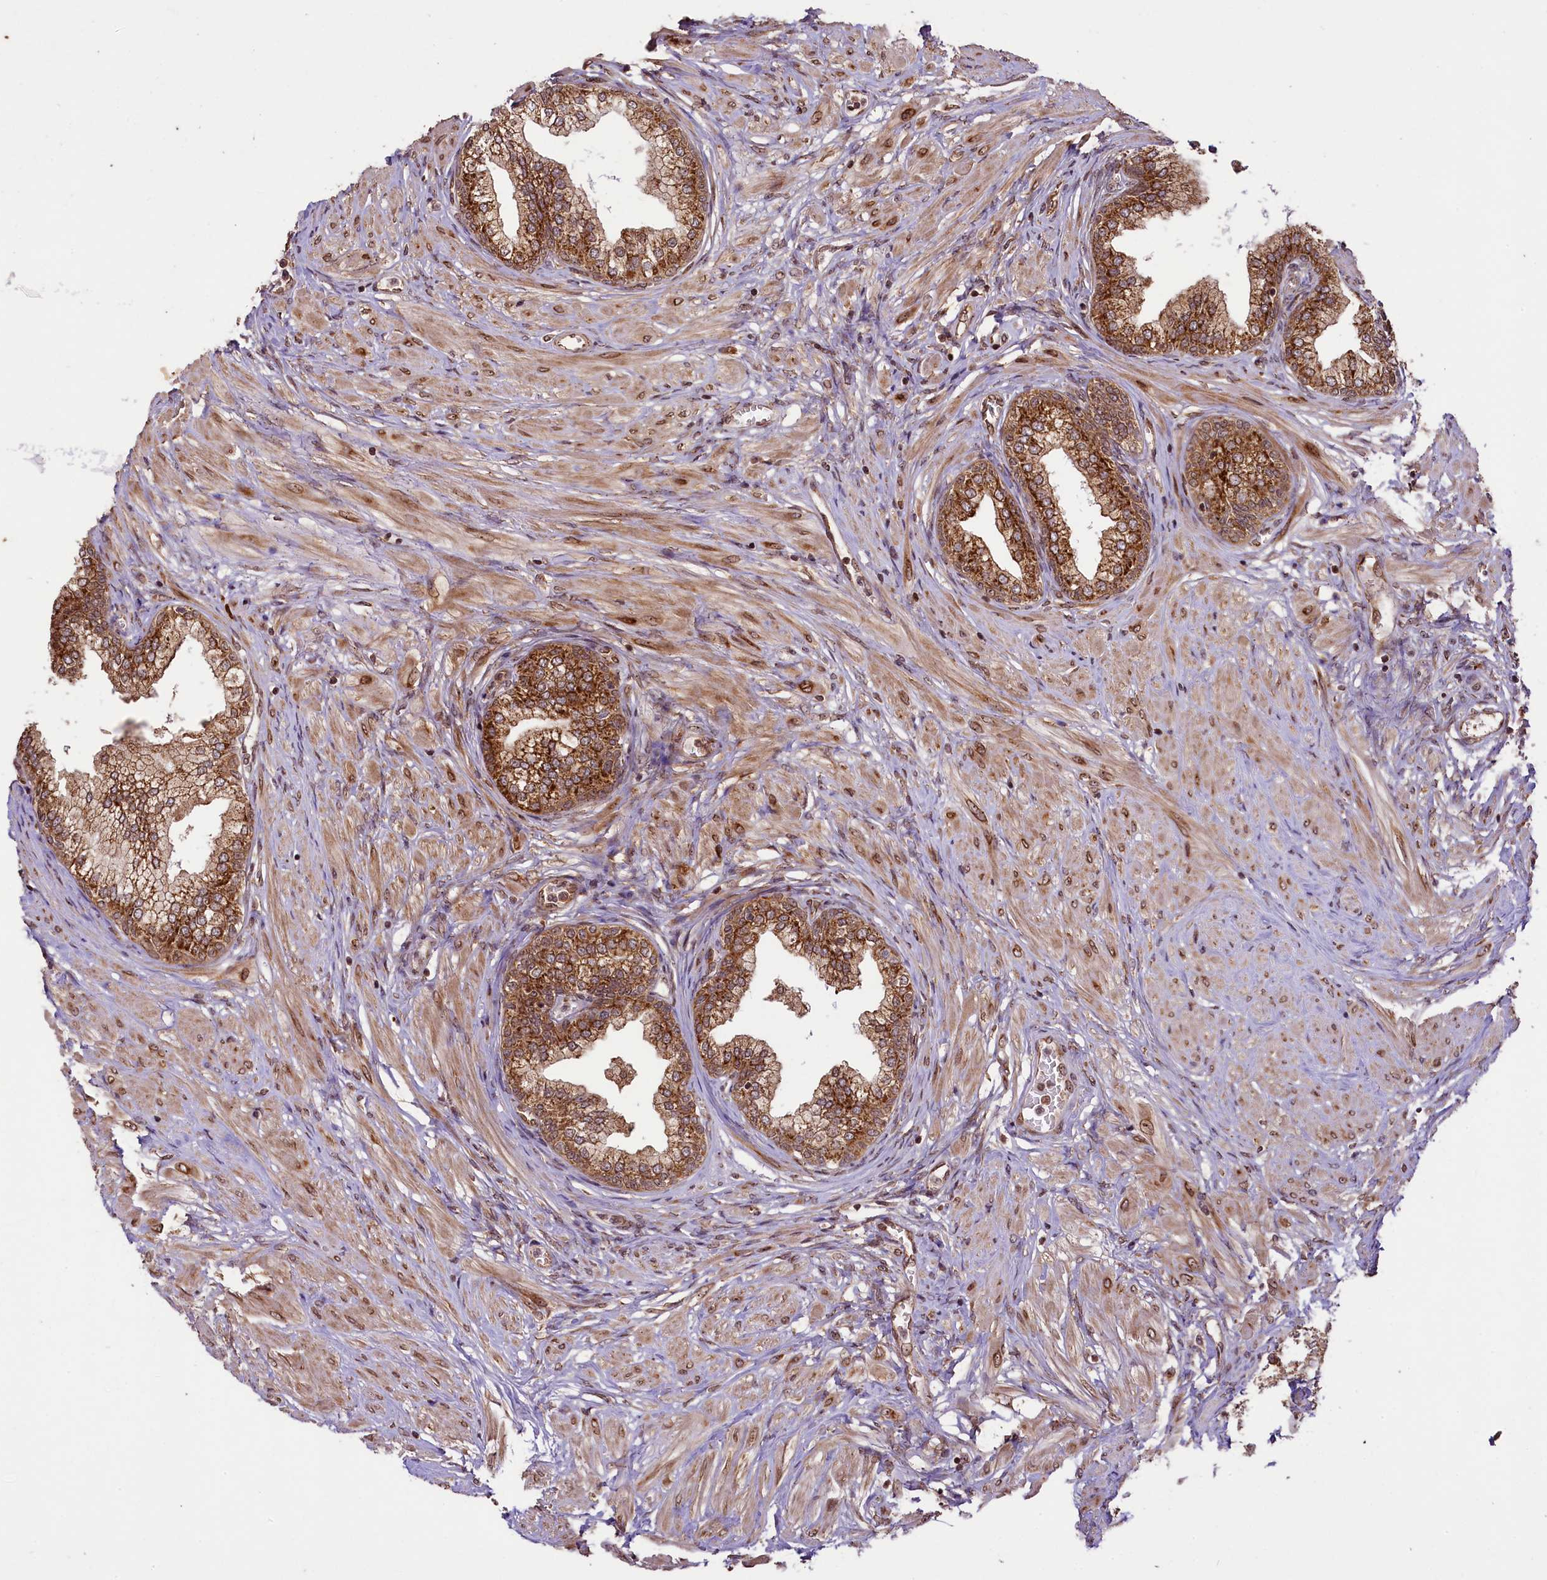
{"staining": {"intensity": "moderate", "quantity": ">75%", "location": "cytoplasmic/membranous"}, "tissue": "prostate", "cell_type": "Glandular cells", "image_type": "normal", "snomed": [{"axis": "morphology", "description": "Normal tissue, NOS"}, {"axis": "morphology", "description": "Urothelial carcinoma, Low grade"}, {"axis": "topography", "description": "Urinary bladder"}, {"axis": "topography", "description": "Prostate"}], "caption": "Glandular cells demonstrate medium levels of moderate cytoplasmic/membranous expression in about >75% of cells in unremarkable prostate.", "gene": "LARP4", "patient": {"sex": "male", "age": 60}}